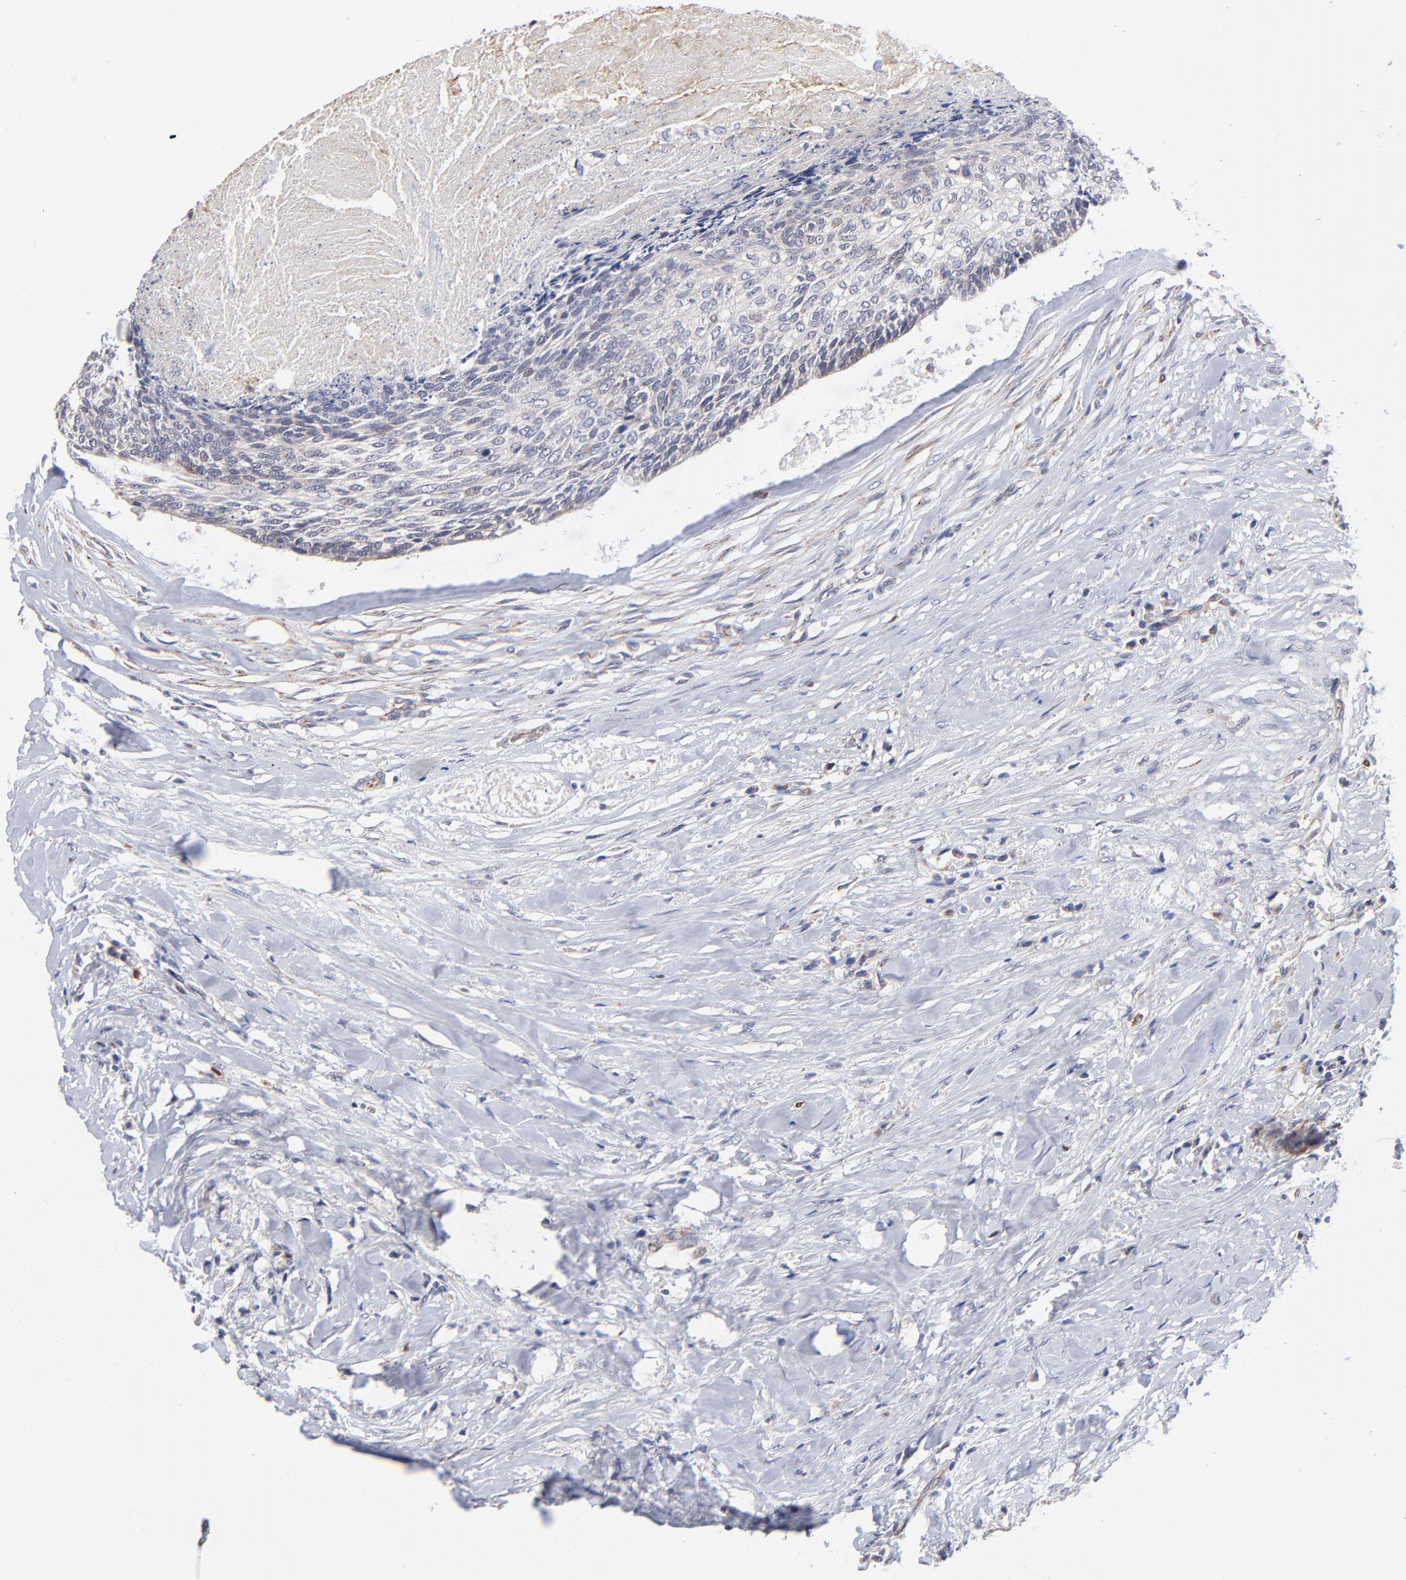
{"staining": {"intensity": "weak", "quantity": "<25%", "location": "cytoplasmic/membranous"}, "tissue": "head and neck cancer", "cell_type": "Tumor cells", "image_type": "cancer", "snomed": [{"axis": "morphology", "description": "Squamous cell carcinoma, NOS"}, {"axis": "topography", "description": "Salivary gland"}, {"axis": "topography", "description": "Head-Neck"}], "caption": "Immunohistochemical staining of human head and neck squamous cell carcinoma displays no significant staining in tumor cells.", "gene": "FBXL12", "patient": {"sex": "male", "age": 70}}